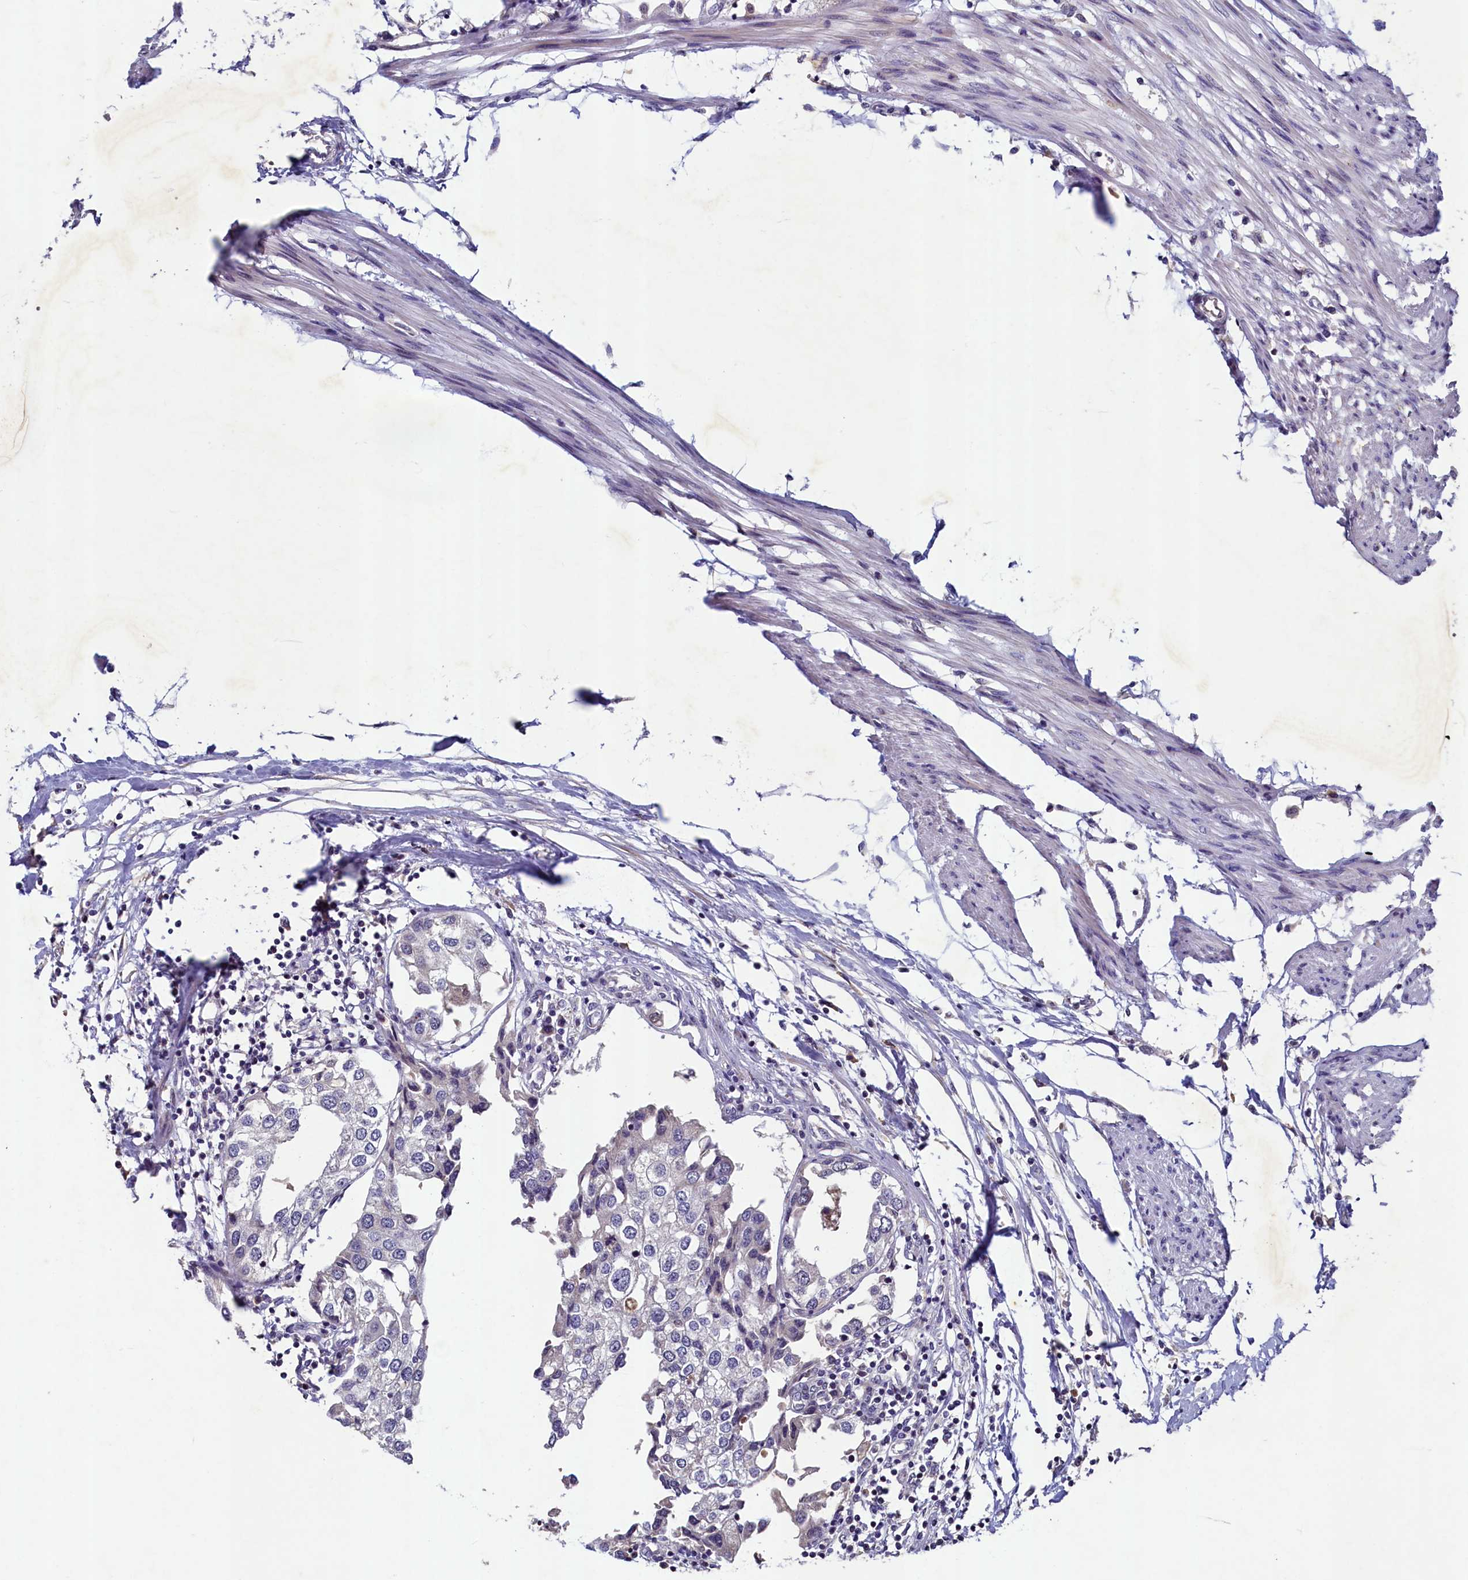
{"staining": {"intensity": "negative", "quantity": "none", "location": "none"}, "tissue": "urothelial cancer", "cell_type": "Tumor cells", "image_type": "cancer", "snomed": [{"axis": "morphology", "description": "Urothelial carcinoma, High grade"}, {"axis": "topography", "description": "Urinary bladder"}], "caption": "Human urothelial carcinoma (high-grade) stained for a protein using IHC displays no expression in tumor cells.", "gene": "LATS2", "patient": {"sex": "male", "age": 64}}